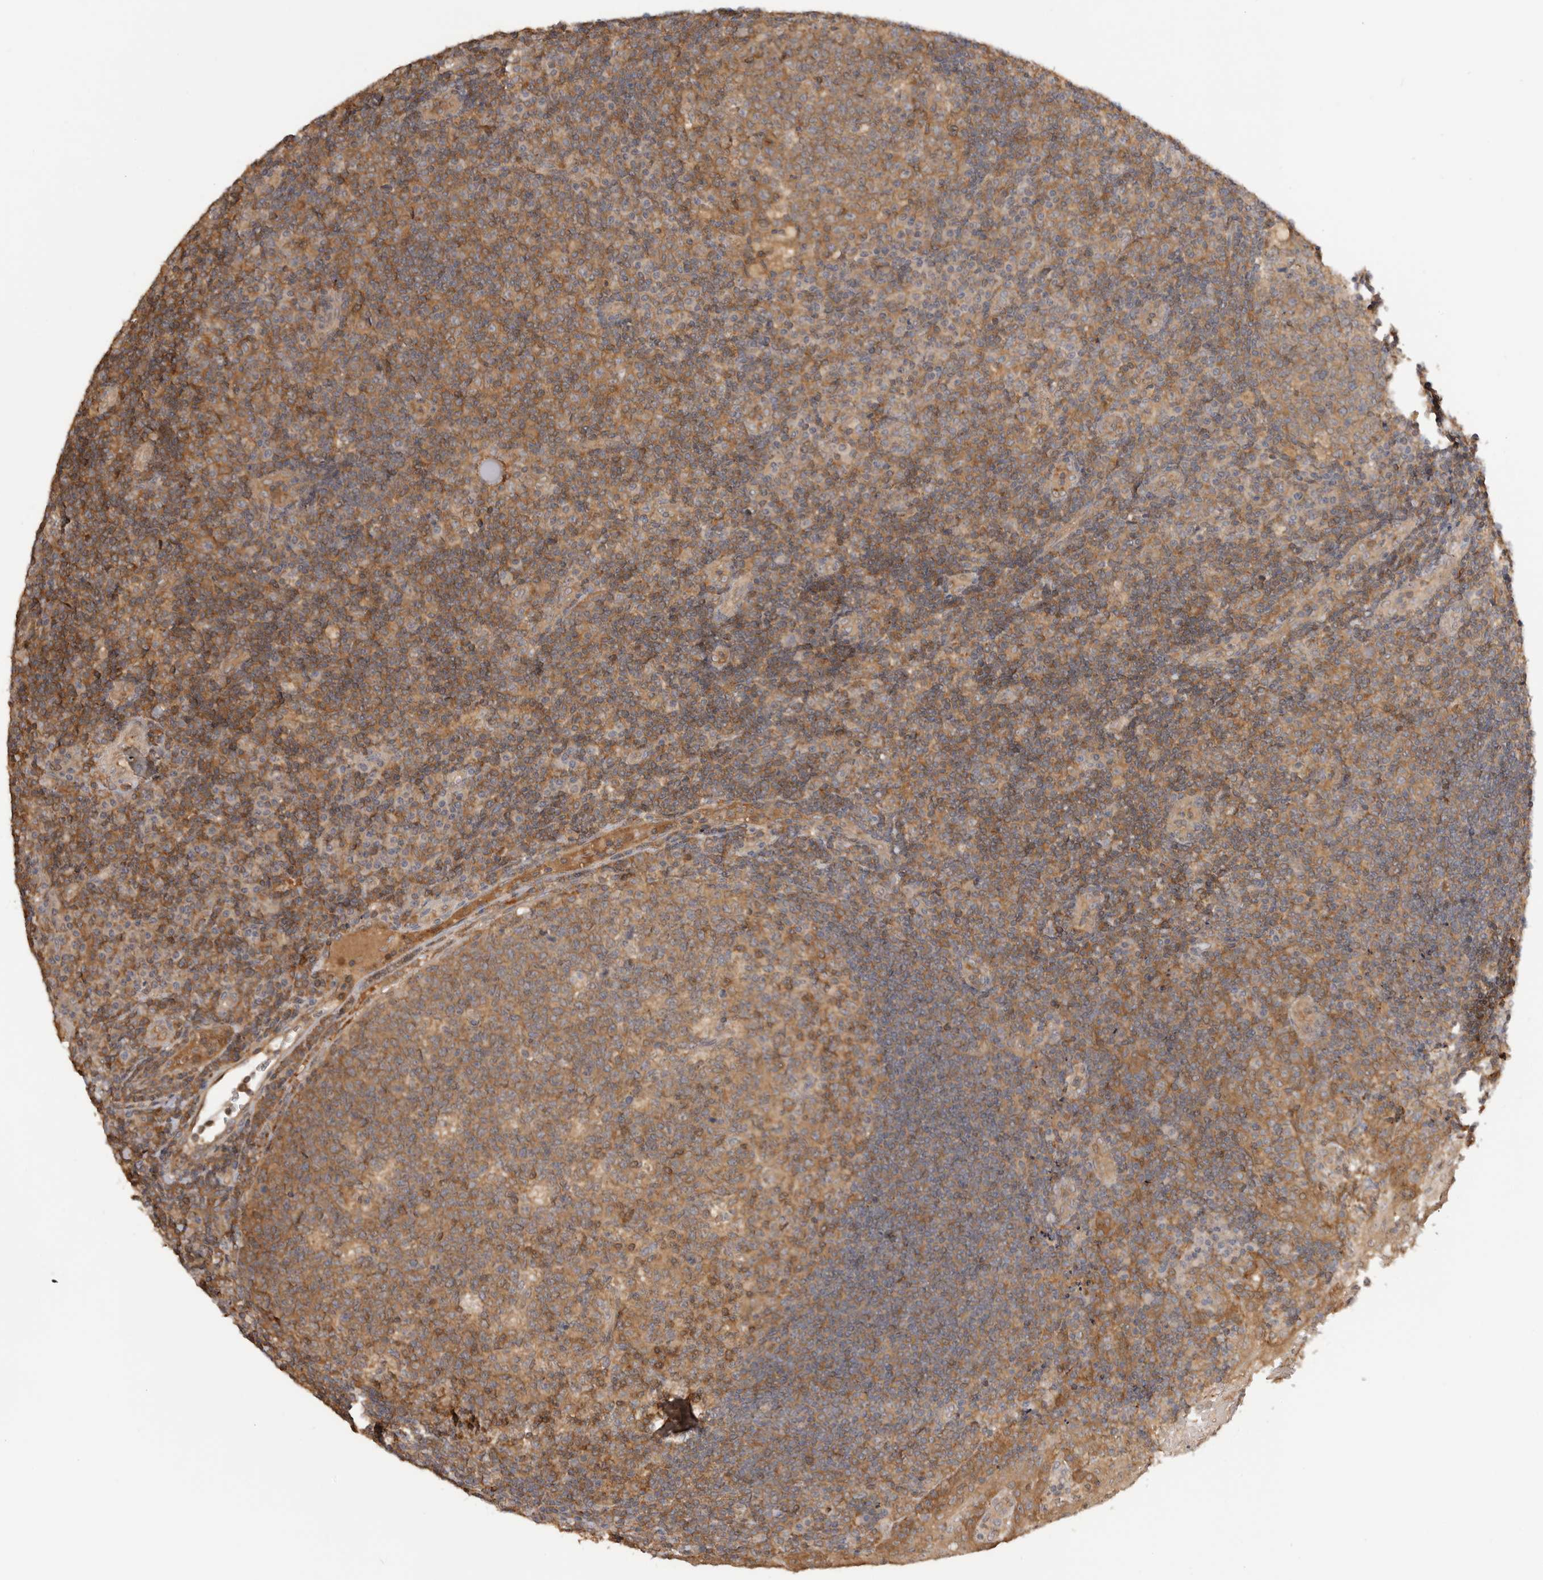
{"staining": {"intensity": "moderate", "quantity": ">75%", "location": "cytoplasmic/membranous"}, "tissue": "tonsil", "cell_type": "Germinal center cells", "image_type": "normal", "snomed": [{"axis": "morphology", "description": "Normal tissue, NOS"}, {"axis": "topography", "description": "Tonsil"}], "caption": "Protein expression analysis of unremarkable tonsil exhibits moderate cytoplasmic/membranous staining in about >75% of germinal center cells. The protein is stained brown, and the nuclei are stained in blue (DAB IHC with brightfield microscopy, high magnification).", "gene": "CLDN12", "patient": {"sex": "female", "age": 40}}